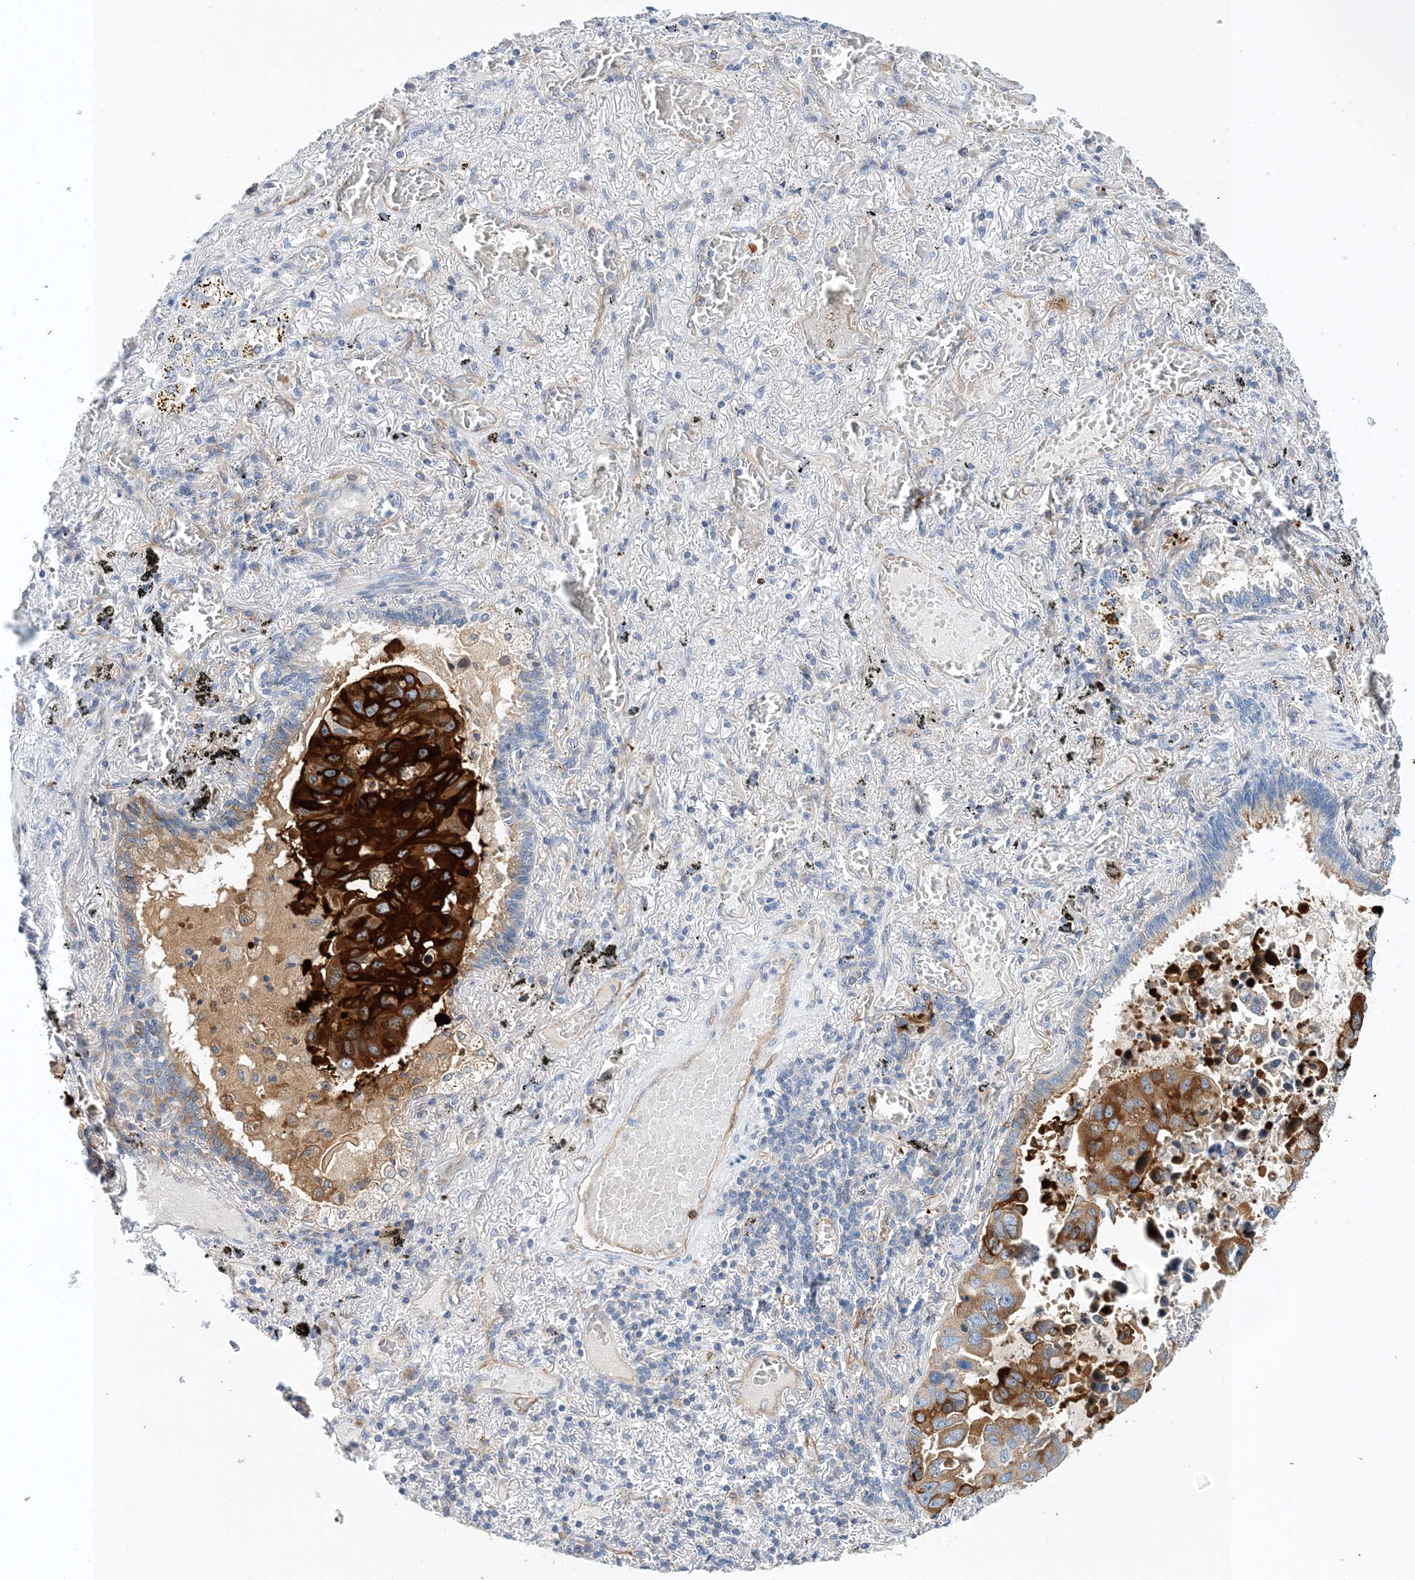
{"staining": {"intensity": "strong", "quantity": ">75%", "location": "cytoplasmic/membranous"}, "tissue": "lung cancer", "cell_type": "Tumor cells", "image_type": "cancer", "snomed": [{"axis": "morphology", "description": "Adenocarcinoma, NOS"}, {"axis": "topography", "description": "Lung"}], "caption": "Tumor cells reveal strong cytoplasmic/membranous positivity in approximately >75% of cells in lung cancer (adenocarcinoma). Immunohistochemistry stains the protein in brown and the nuclei are stained blue.", "gene": "PCDHA2", "patient": {"sex": "male", "age": 64}}